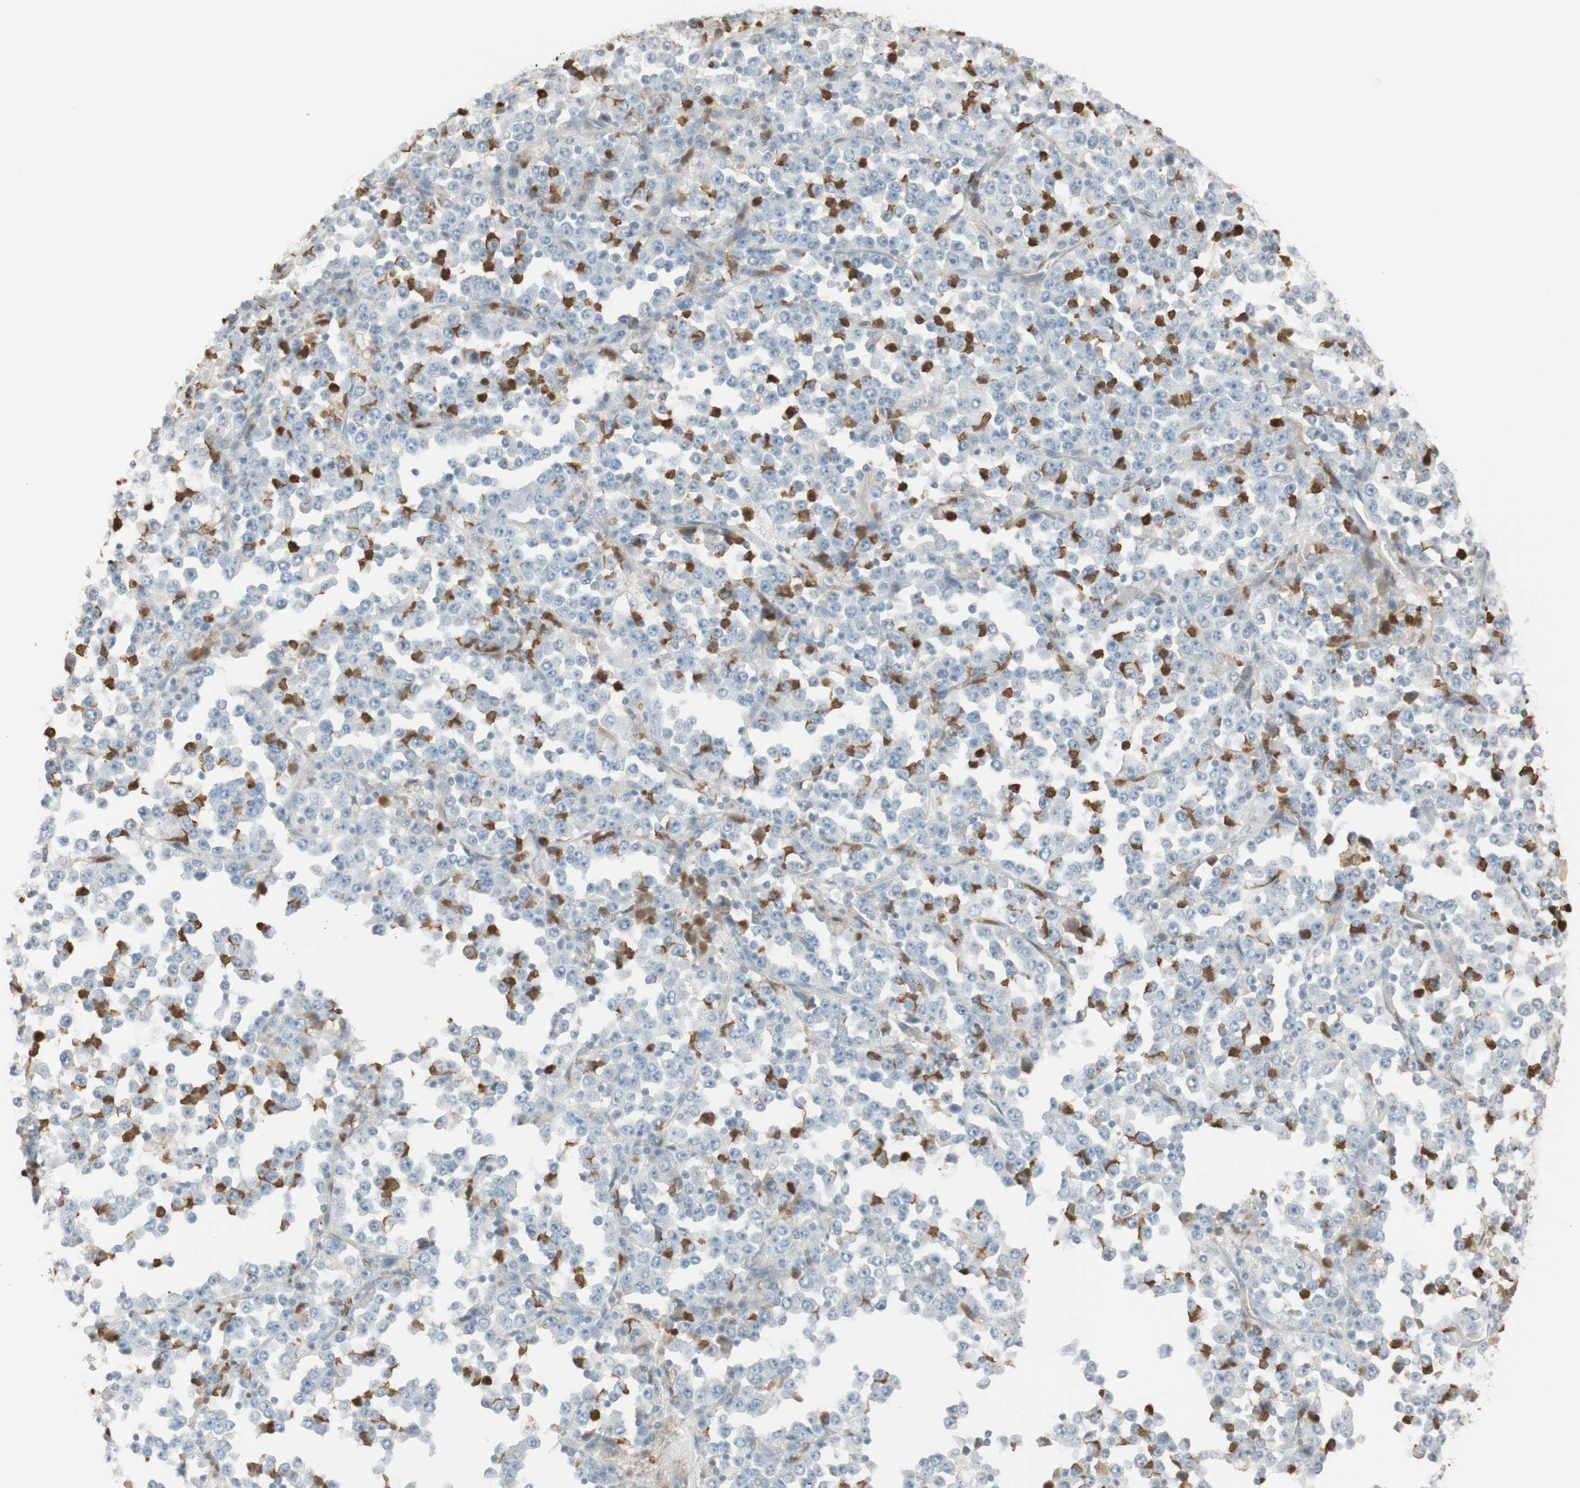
{"staining": {"intensity": "negative", "quantity": "none", "location": "none"}, "tissue": "stomach cancer", "cell_type": "Tumor cells", "image_type": "cancer", "snomed": [{"axis": "morphology", "description": "Normal tissue, NOS"}, {"axis": "morphology", "description": "Adenocarcinoma, NOS"}, {"axis": "topography", "description": "Stomach, upper"}, {"axis": "topography", "description": "Stomach"}], "caption": "IHC micrograph of neoplastic tissue: human stomach cancer stained with DAB (3,3'-diaminobenzidine) exhibits no significant protein positivity in tumor cells. Brightfield microscopy of immunohistochemistry (IHC) stained with DAB (brown) and hematoxylin (blue), captured at high magnification.", "gene": "NID1", "patient": {"sex": "male", "age": 59}}